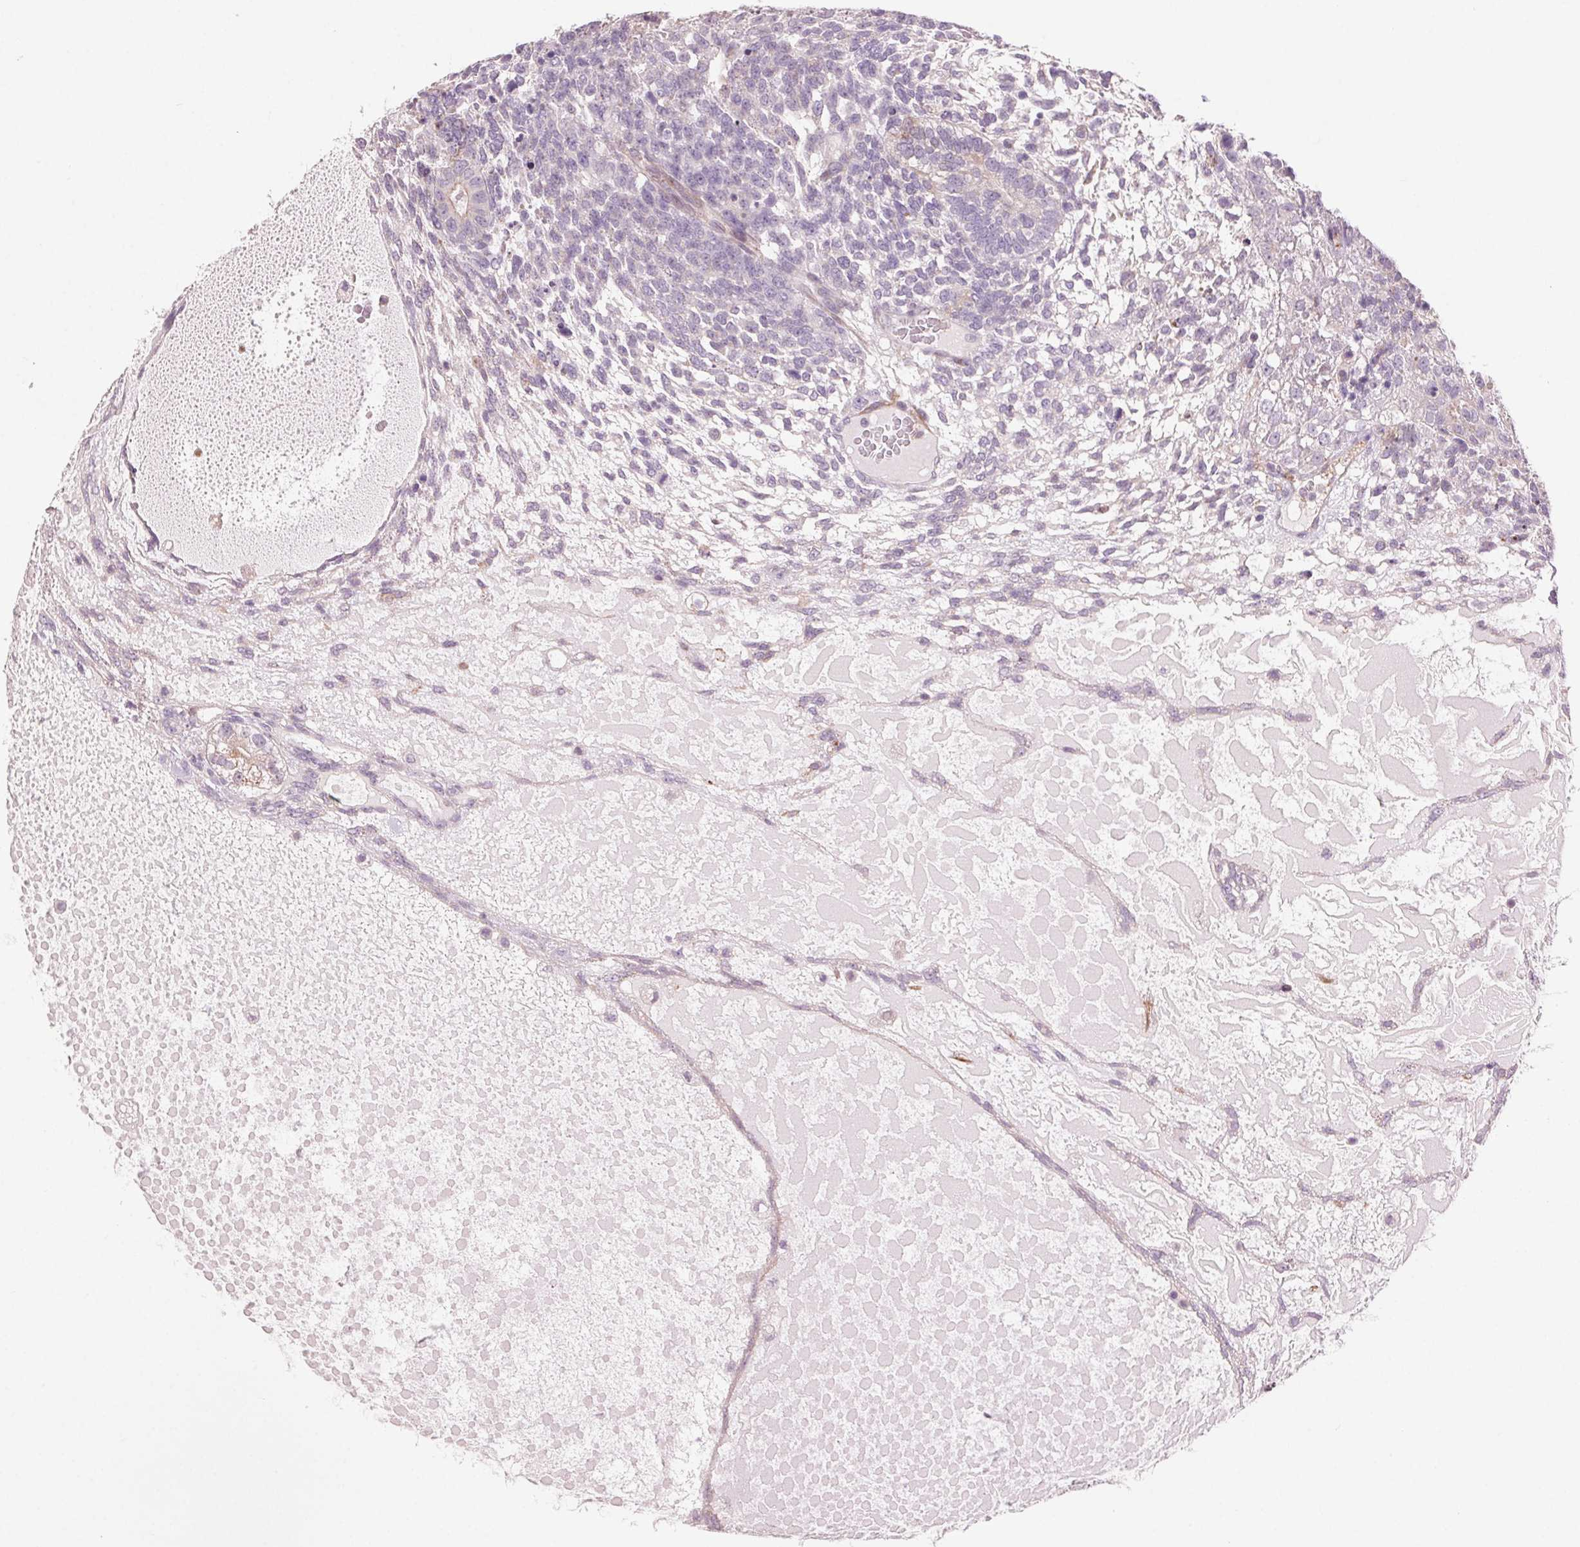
{"staining": {"intensity": "negative", "quantity": "none", "location": "none"}, "tissue": "testis cancer", "cell_type": "Tumor cells", "image_type": "cancer", "snomed": [{"axis": "morphology", "description": "Carcinoma, Embryonal, NOS"}, {"axis": "topography", "description": "Testis"}], "caption": "Protein analysis of testis cancer (embryonal carcinoma) exhibits no significant staining in tumor cells.", "gene": "HHLA2", "patient": {"sex": "male", "age": 23}}